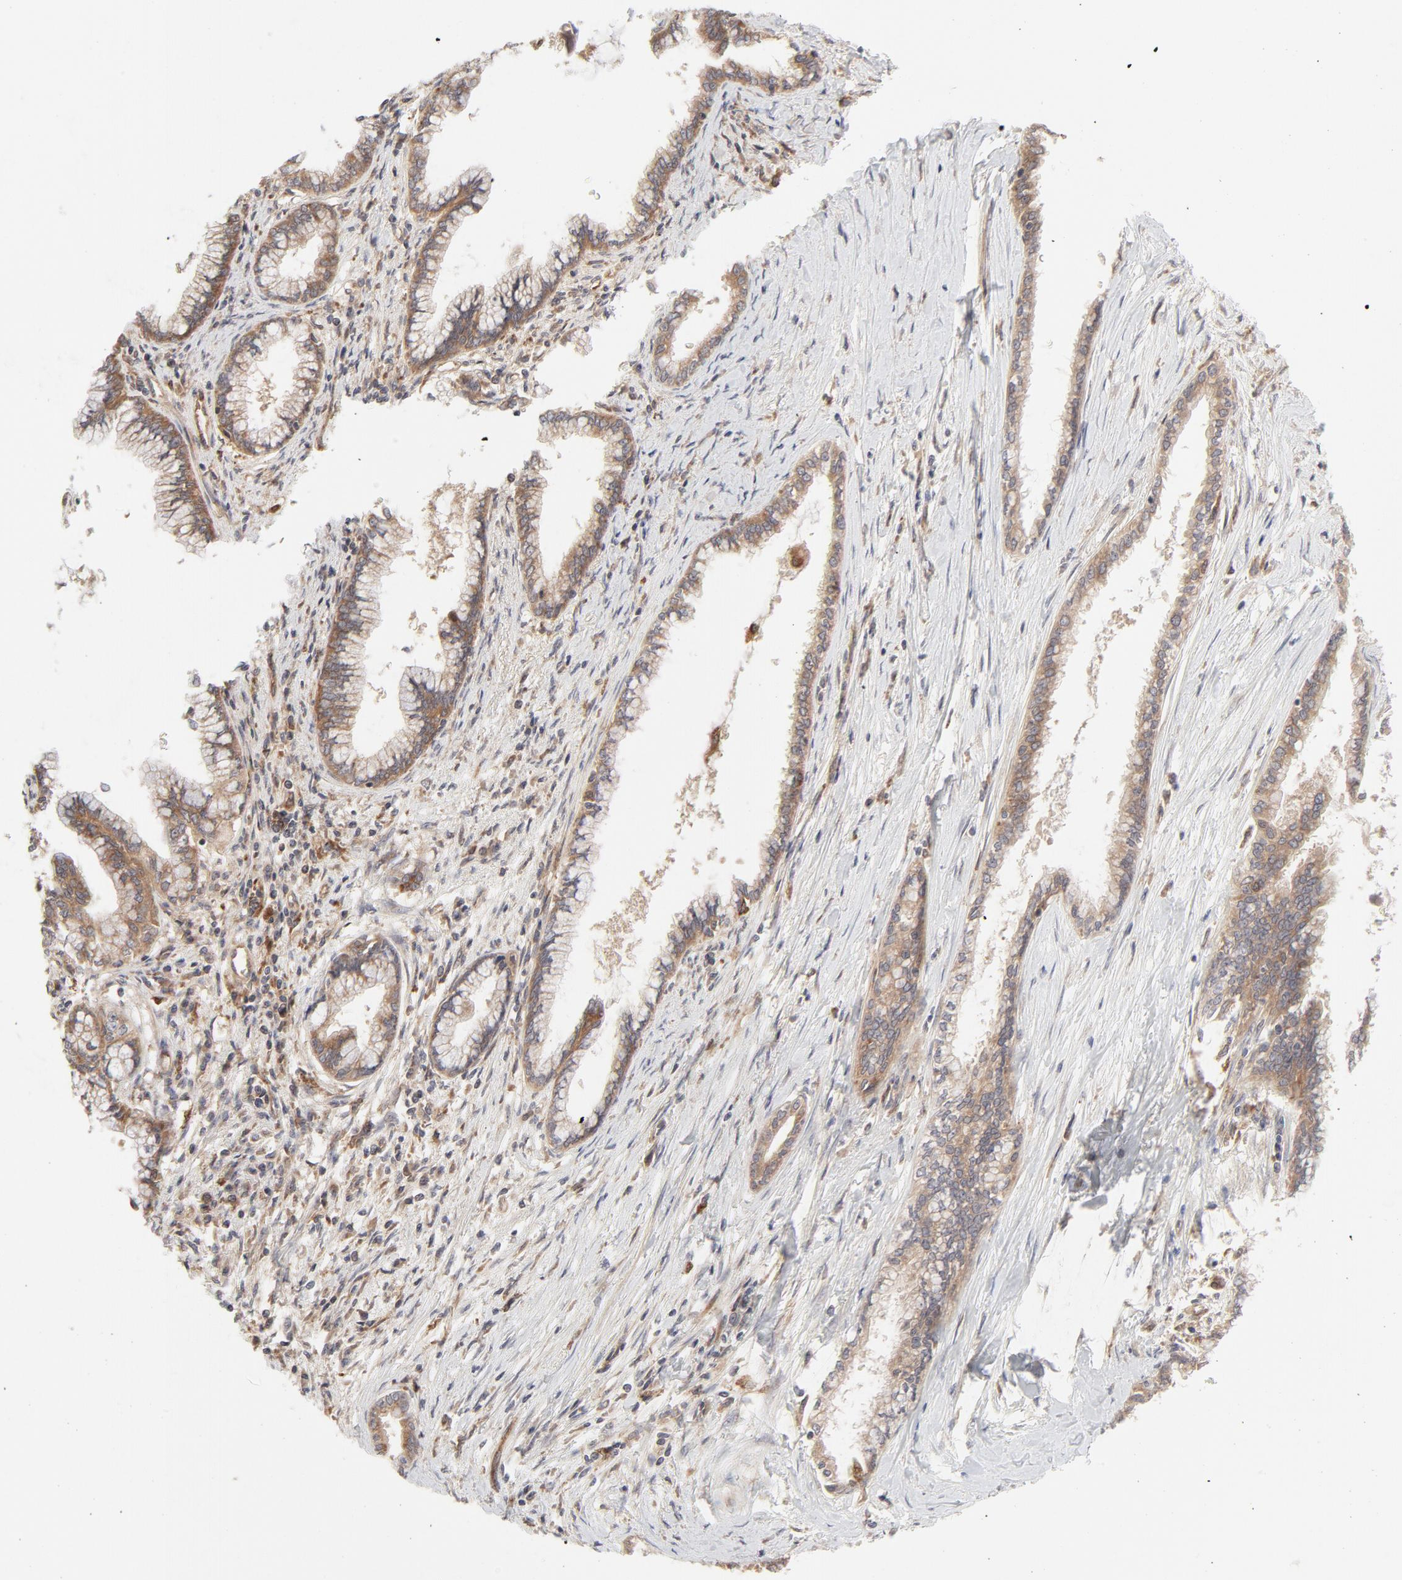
{"staining": {"intensity": "moderate", "quantity": ">75%", "location": "cytoplasmic/membranous"}, "tissue": "pancreatic cancer", "cell_type": "Tumor cells", "image_type": "cancer", "snomed": [{"axis": "morphology", "description": "Adenocarcinoma, NOS"}, {"axis": "topography", "description": "Pancreas"}], "caption": "Immunohistochemistry image of pancreatic adenocarcinoma stained for a protein (brown), which reveals medium levels of moderate cytoplasmic/membranous expression in approximately >75% of tumor cells.", "gene": "RAB5C", "patient": {"sex": "female", "age": 64}}